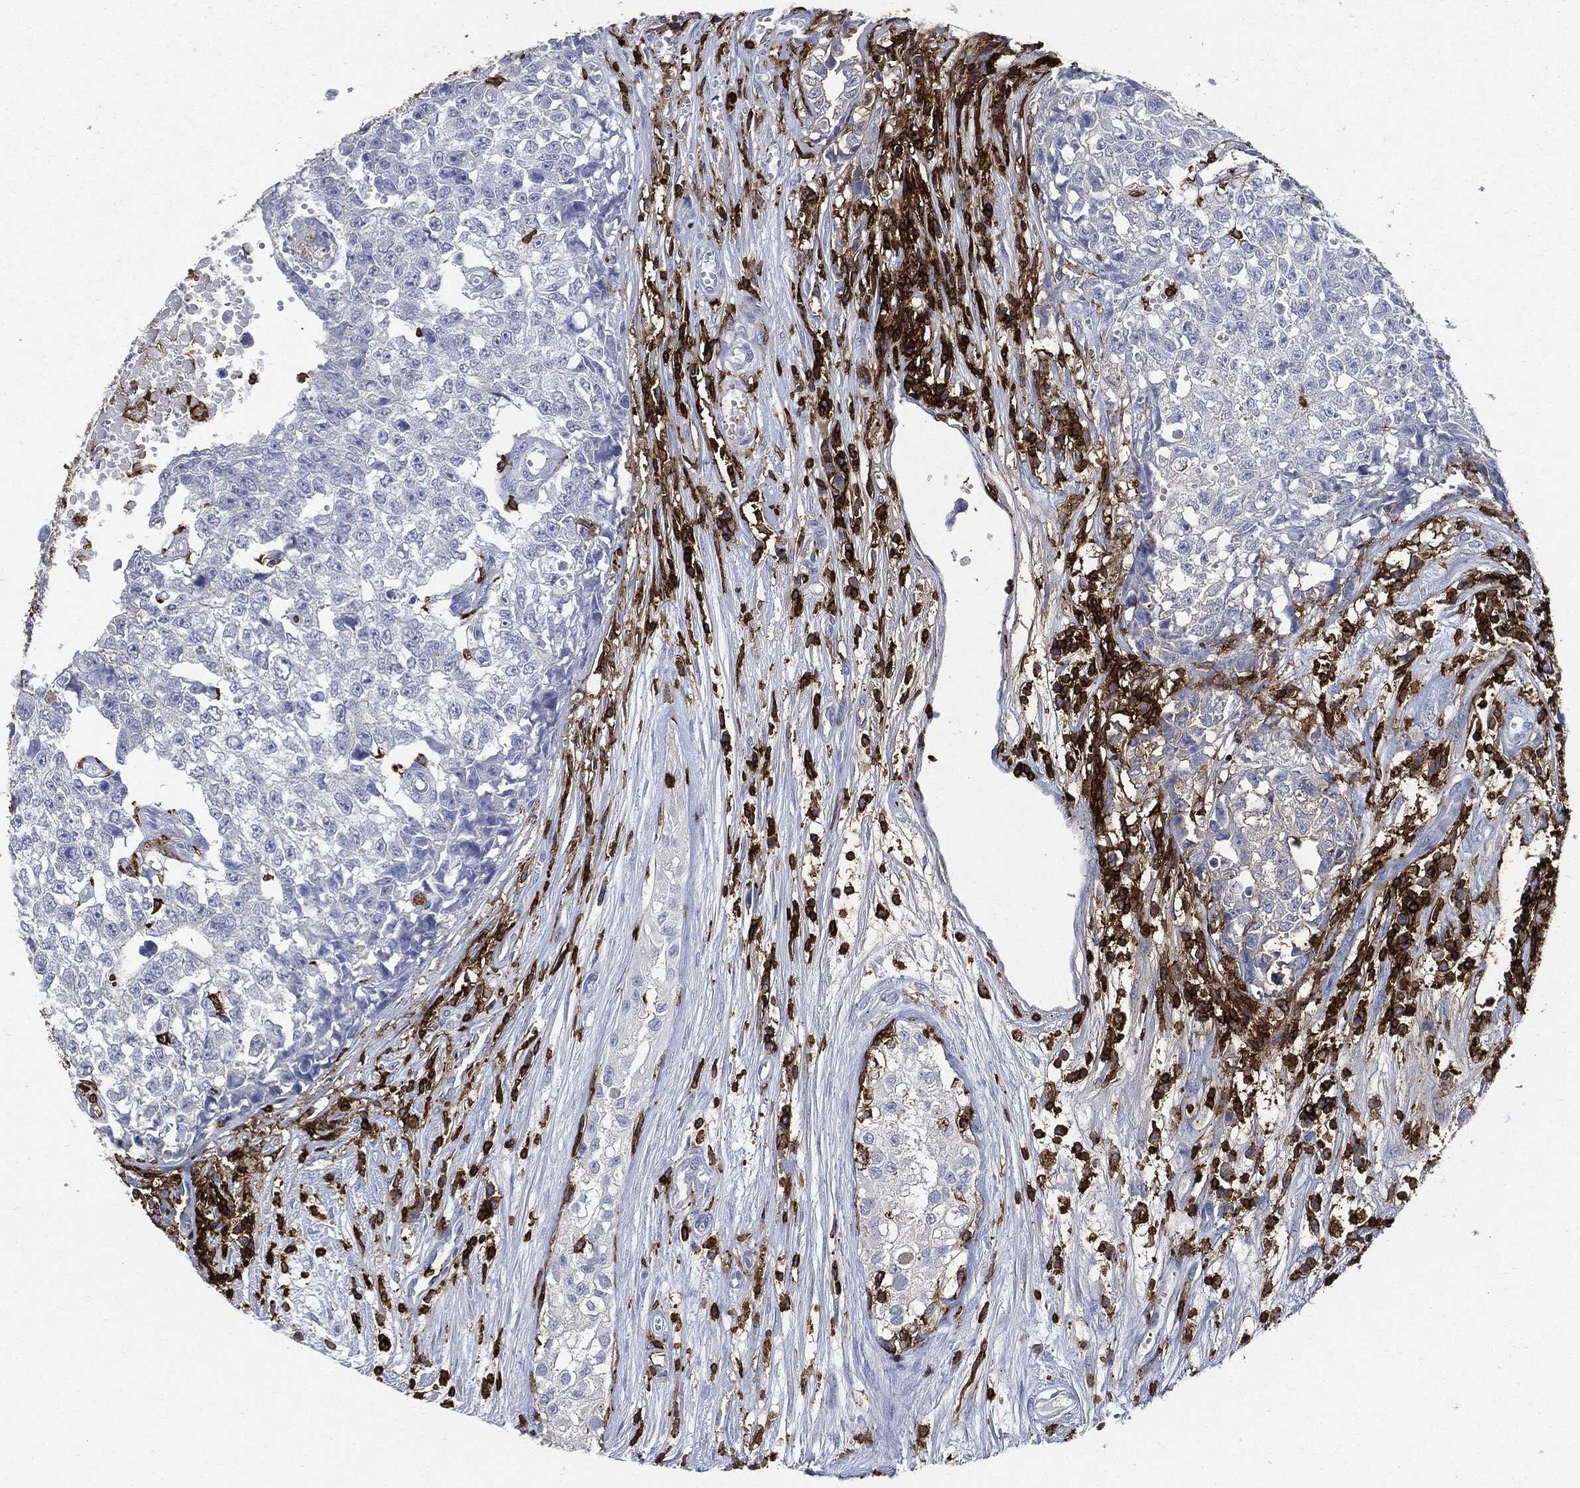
{"staining": {"intensity": "negative", "quantity": "none", "location": "none"}, "tissue": "testis cancer", "cell_type": "Tumor cells", "image_type": "cancer", "snomed": [{"axis": "morphology", "description": "Seminoma, NOS"}, {"axis": "morphology", "description": "Carcinoma, Embryonal, NOS"}, {"axis": "topography", "description": "Testis"}], "caption": "The immunohistochemistry photomicrograph has no significant staining in tumor cells of testis embryonal carcinoma tissue.", "gene": "PTPRC", "patient": {"sex": "male", "age": 22}}